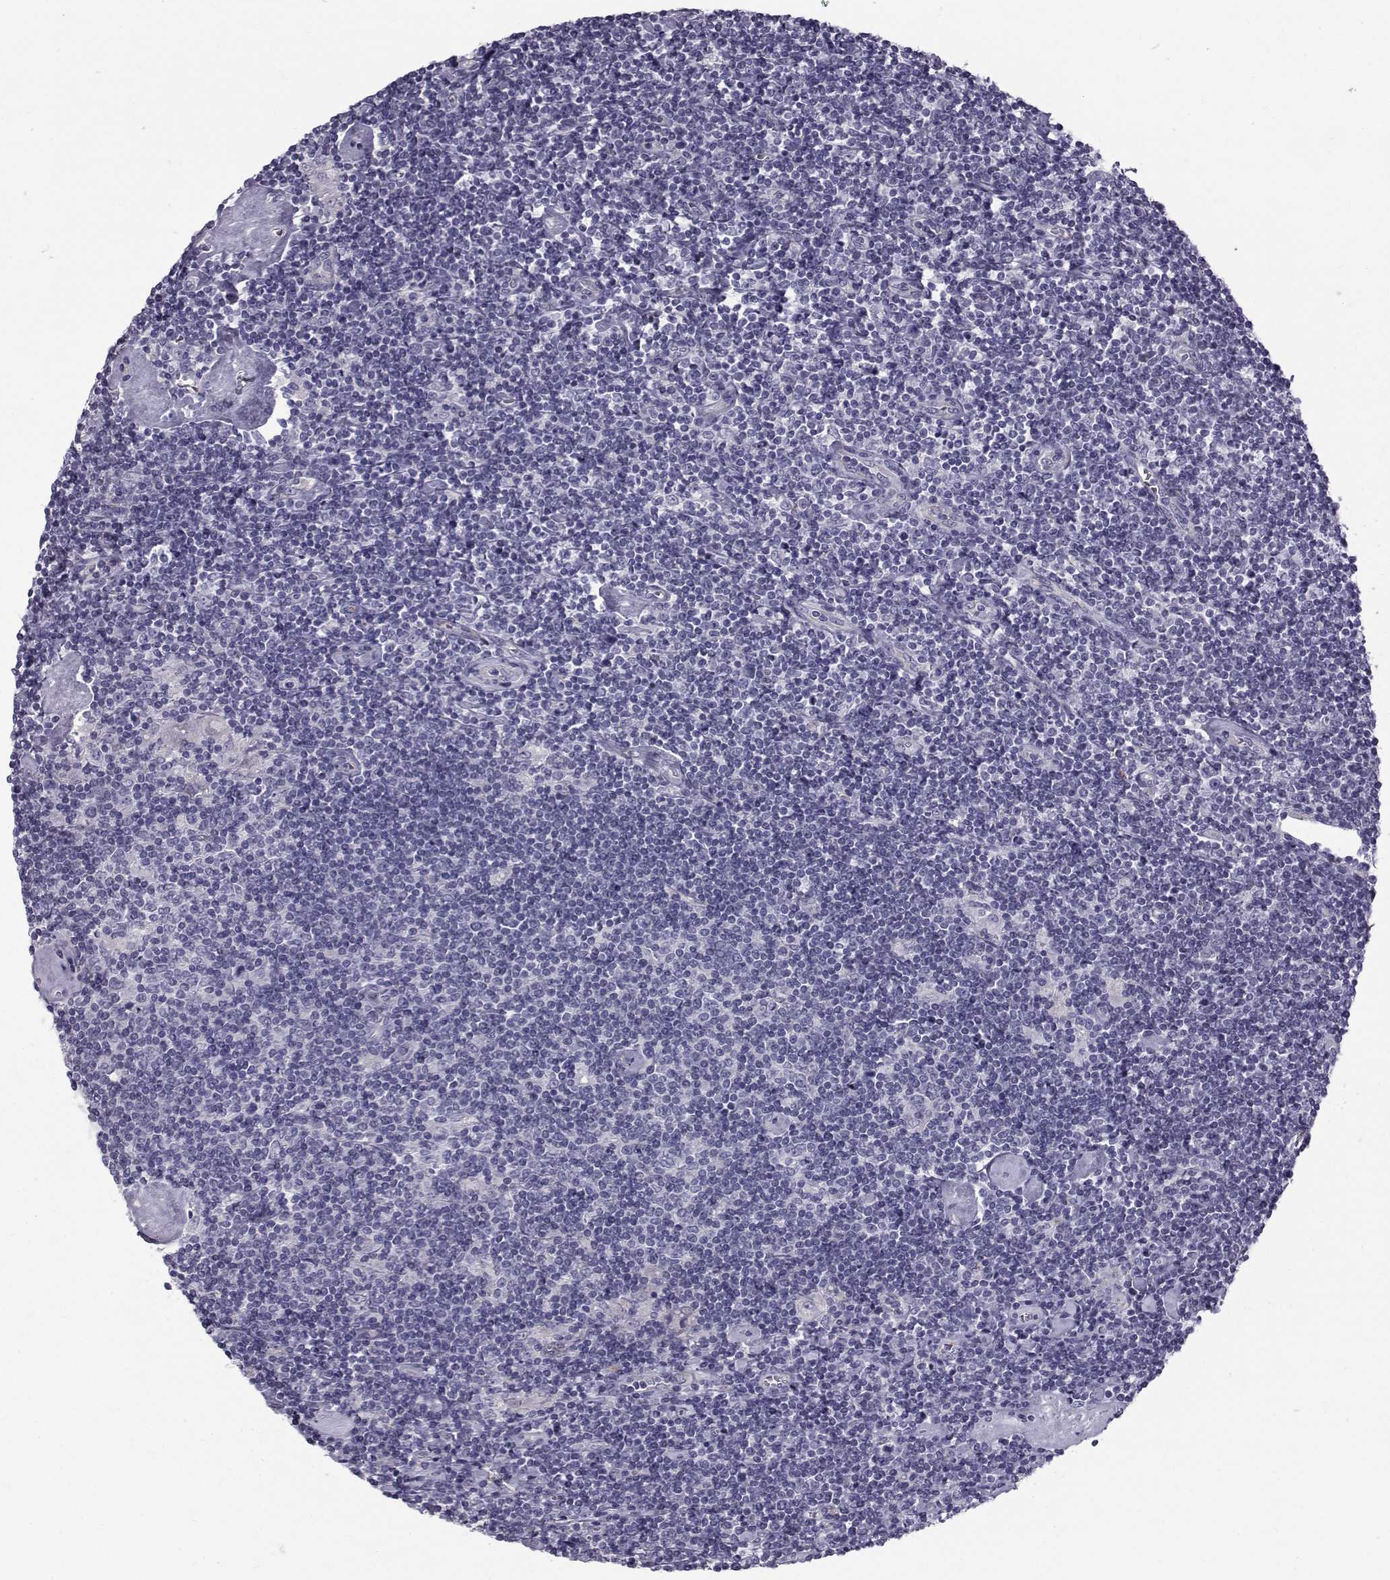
{"staining": {"intensity": "negative", "quantity": "none", "location": "none"}, "tissue": "lymphoma", "cell_type": "Tumor cells", "image_type": "cancer", "snomed": [{"axis": "morphology", "description": "Hodgkin's disease, NOS"}, {"axis": "topography", "description": "Lymph node"}], "caption": "IHC photomicrograph of neoplastic tissue: human lymphoma stained with DAB (3,3'-diaminobenzidine) displays no significant protein positivity in tumor cells.", "gene": "CALCR", "patient": {"sex": "male", "age": 40}}